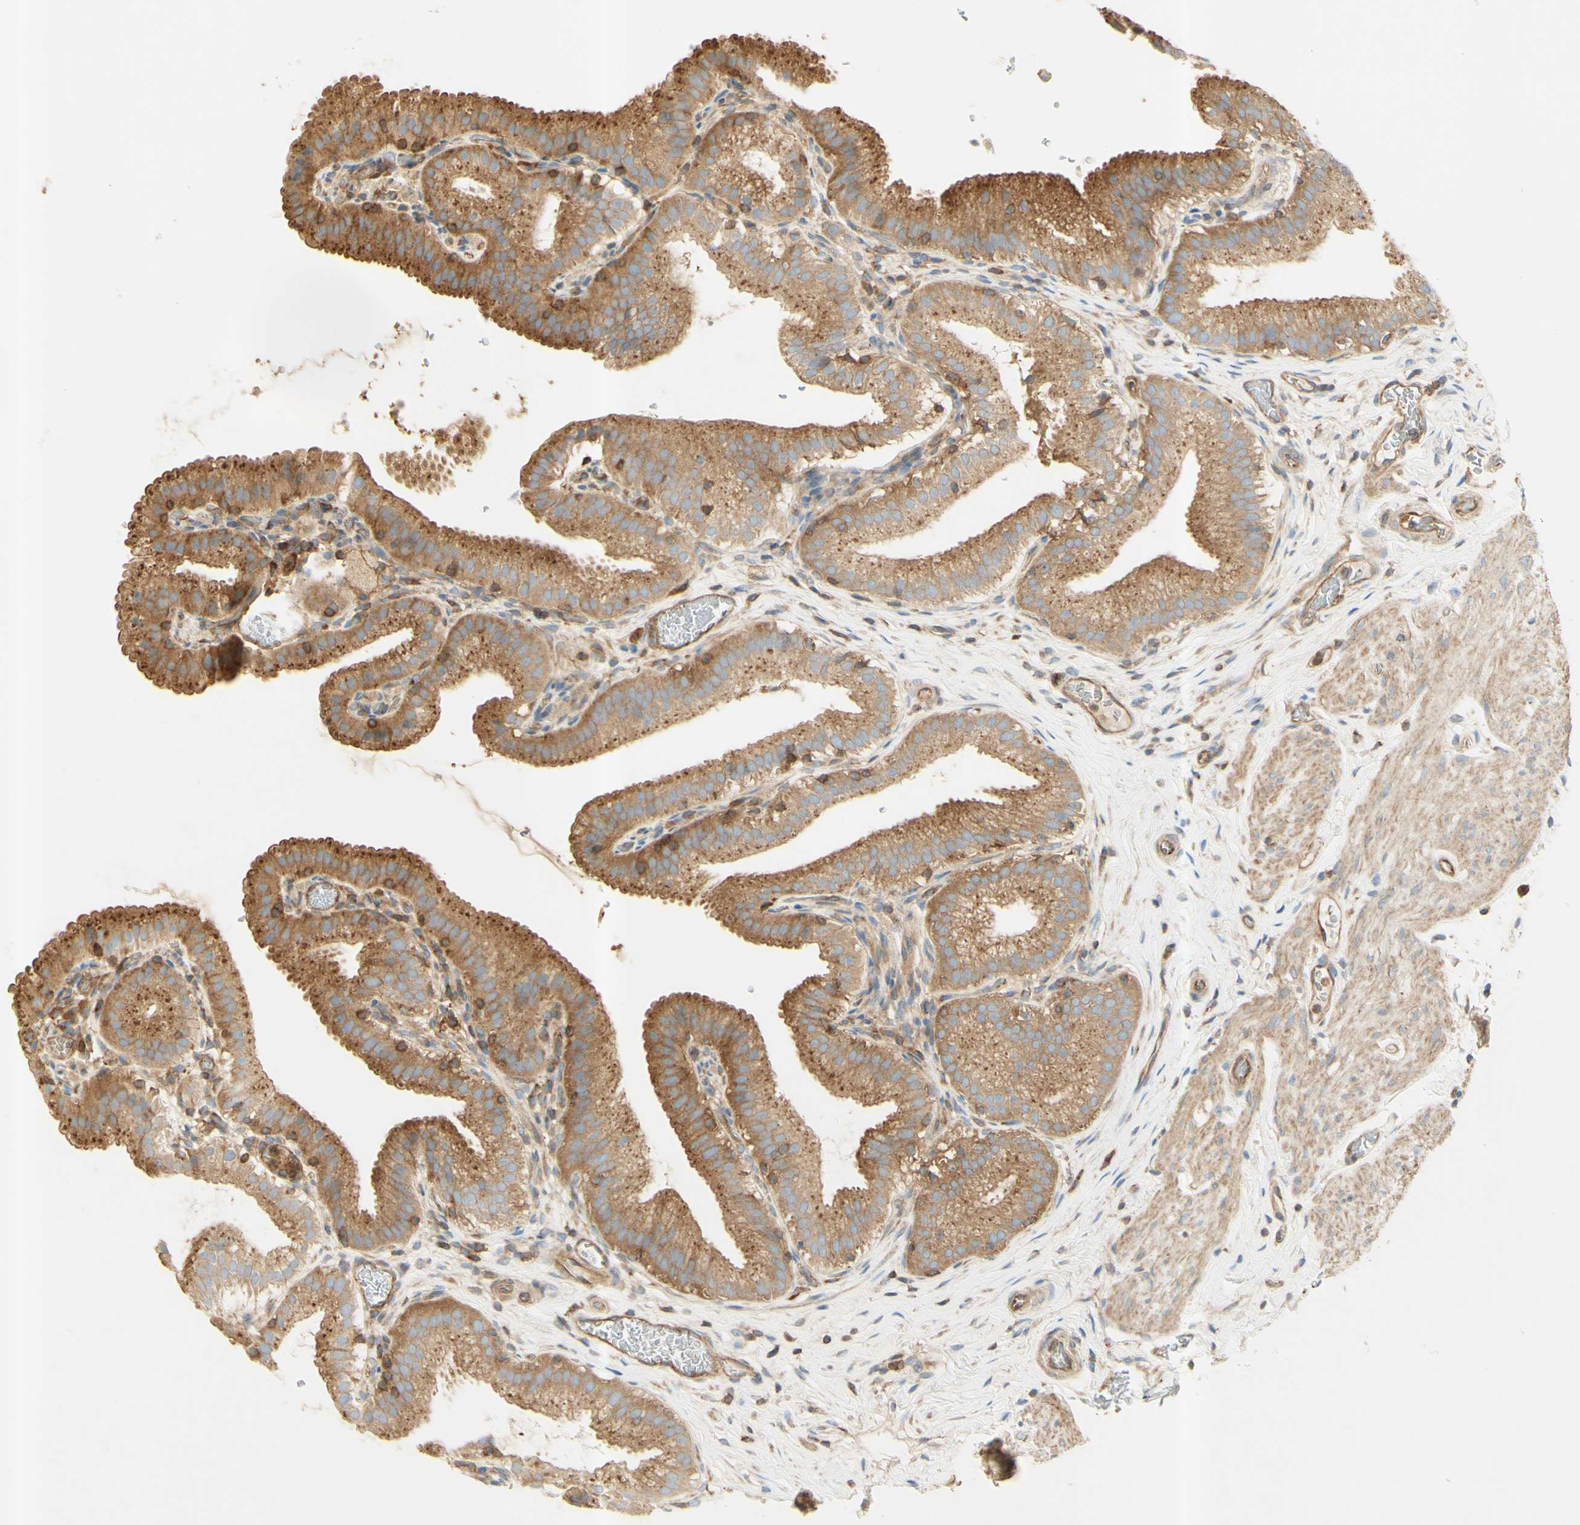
{"staining": {"intensity": "moderate", "quantity": ">75%", "location": "cytoplasmic/membranous"}, "tissue": "gallbladder", "cell_type": "Glandular cells", "image_type": "normal", "snomed": [{"axis": "morphology", "description": "Normal tissue, NOS"}, {"axis": "topography", "description": "Gallbladder"}], "caption": "DAB (3,3'-diaminobenzidine) immunohistochemical staining of benign human gallbladder reveals moderate cytoplasmic/membranous protein positivity in about >75% of glandular cells. (Stains: DAB (3,3'-diaminobenzidine) in brown, nuclei in blue, Microscopy: brightfield microscopy at high magnification).", "gene": "IKBKG", "patient": {"sex": "male", "age": 54}}